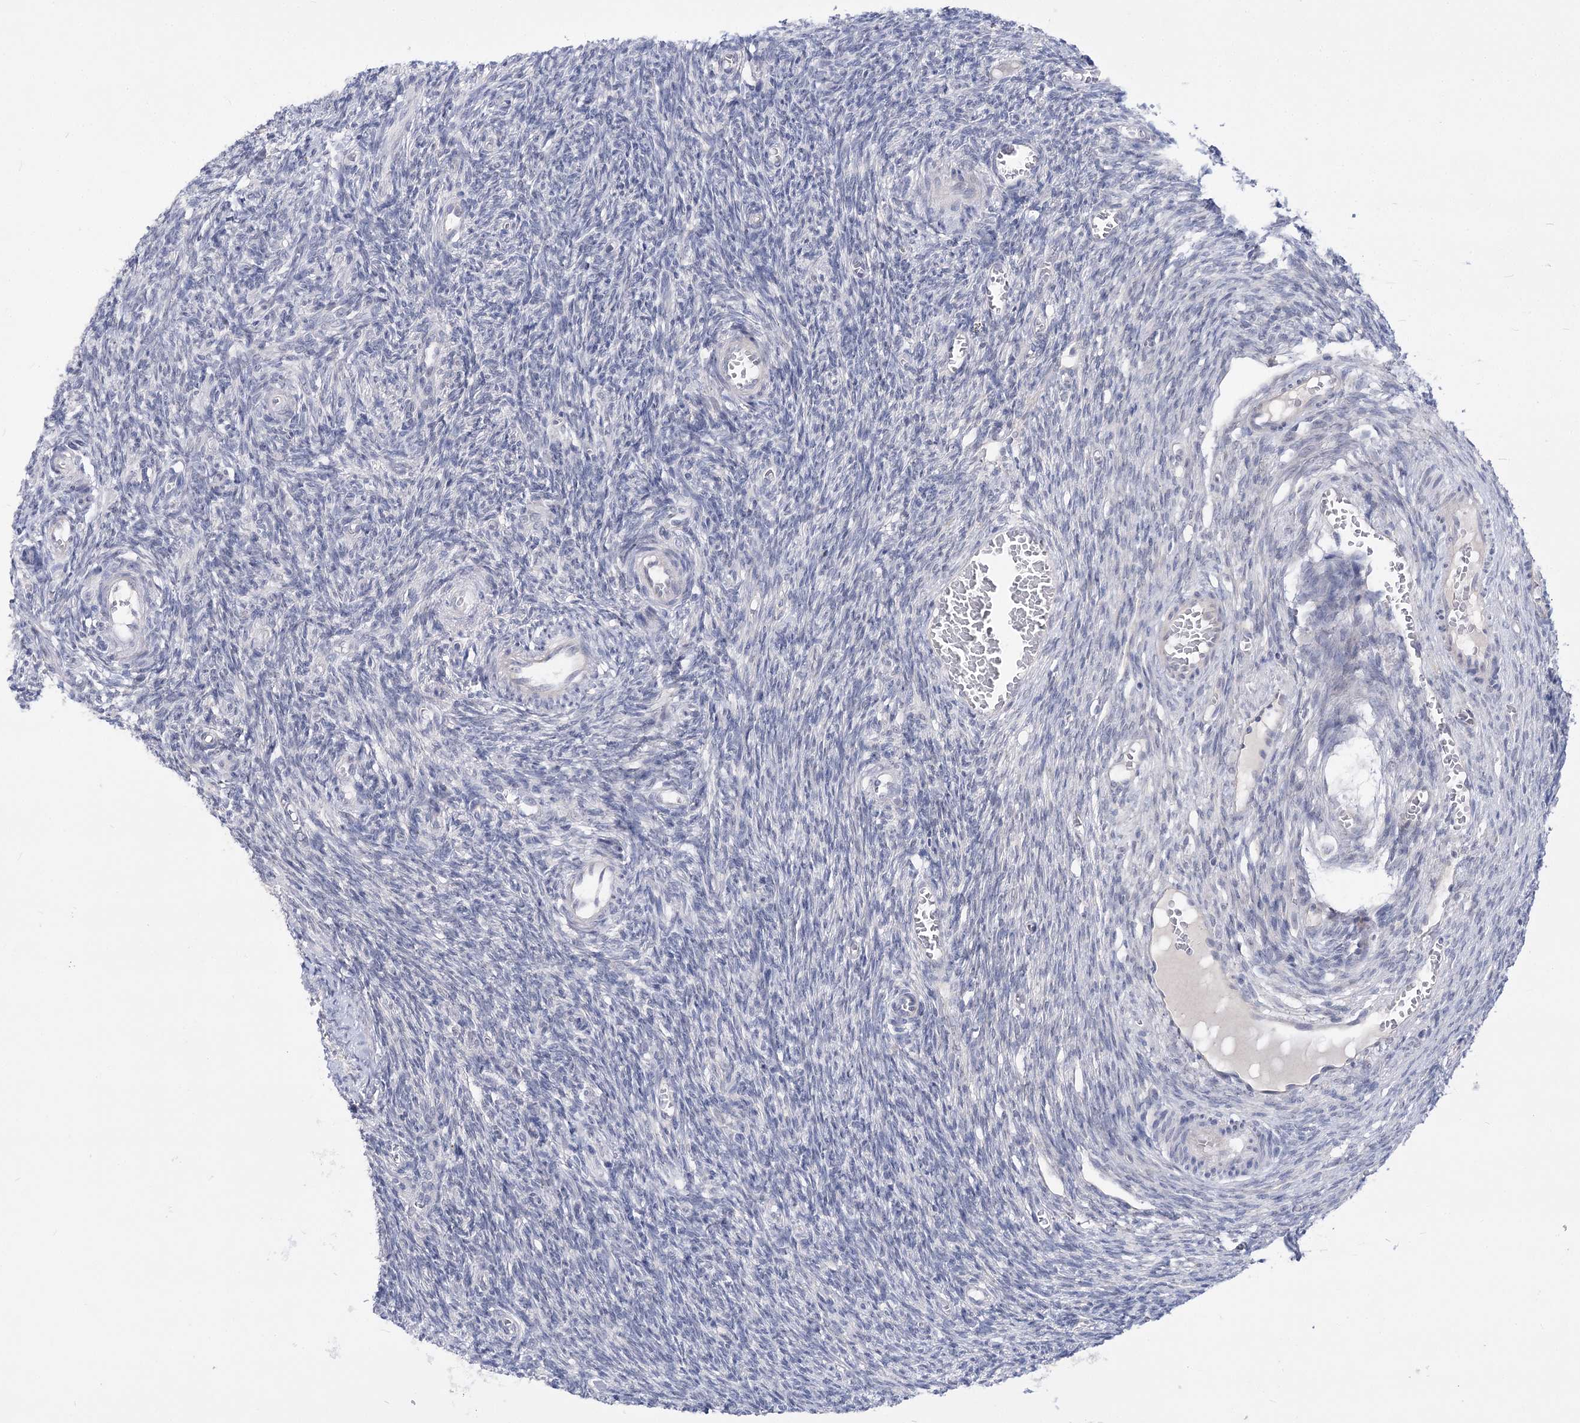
{"staining": {"intensity": "negative", "quantity": "none", "location": "none"}, "tissue": "ovary", "cell_type": "Ovarian stroma cells", "image_type": "normal", "snomed": [{"axis": "morphology", "description": "Normal tissue, NOS"}, {"axis": "topography", "description": "Ovary"}], "caption": "Benign ovary was stained to show a protein in brown. There is no significant expression in ovarian stroma cells. (DAB (3,3'-diaminobenzidine) IHC with hematoxylin counter stain).", "gene": "ATP10B", "patient": {"sex": "female", "age": 27}}